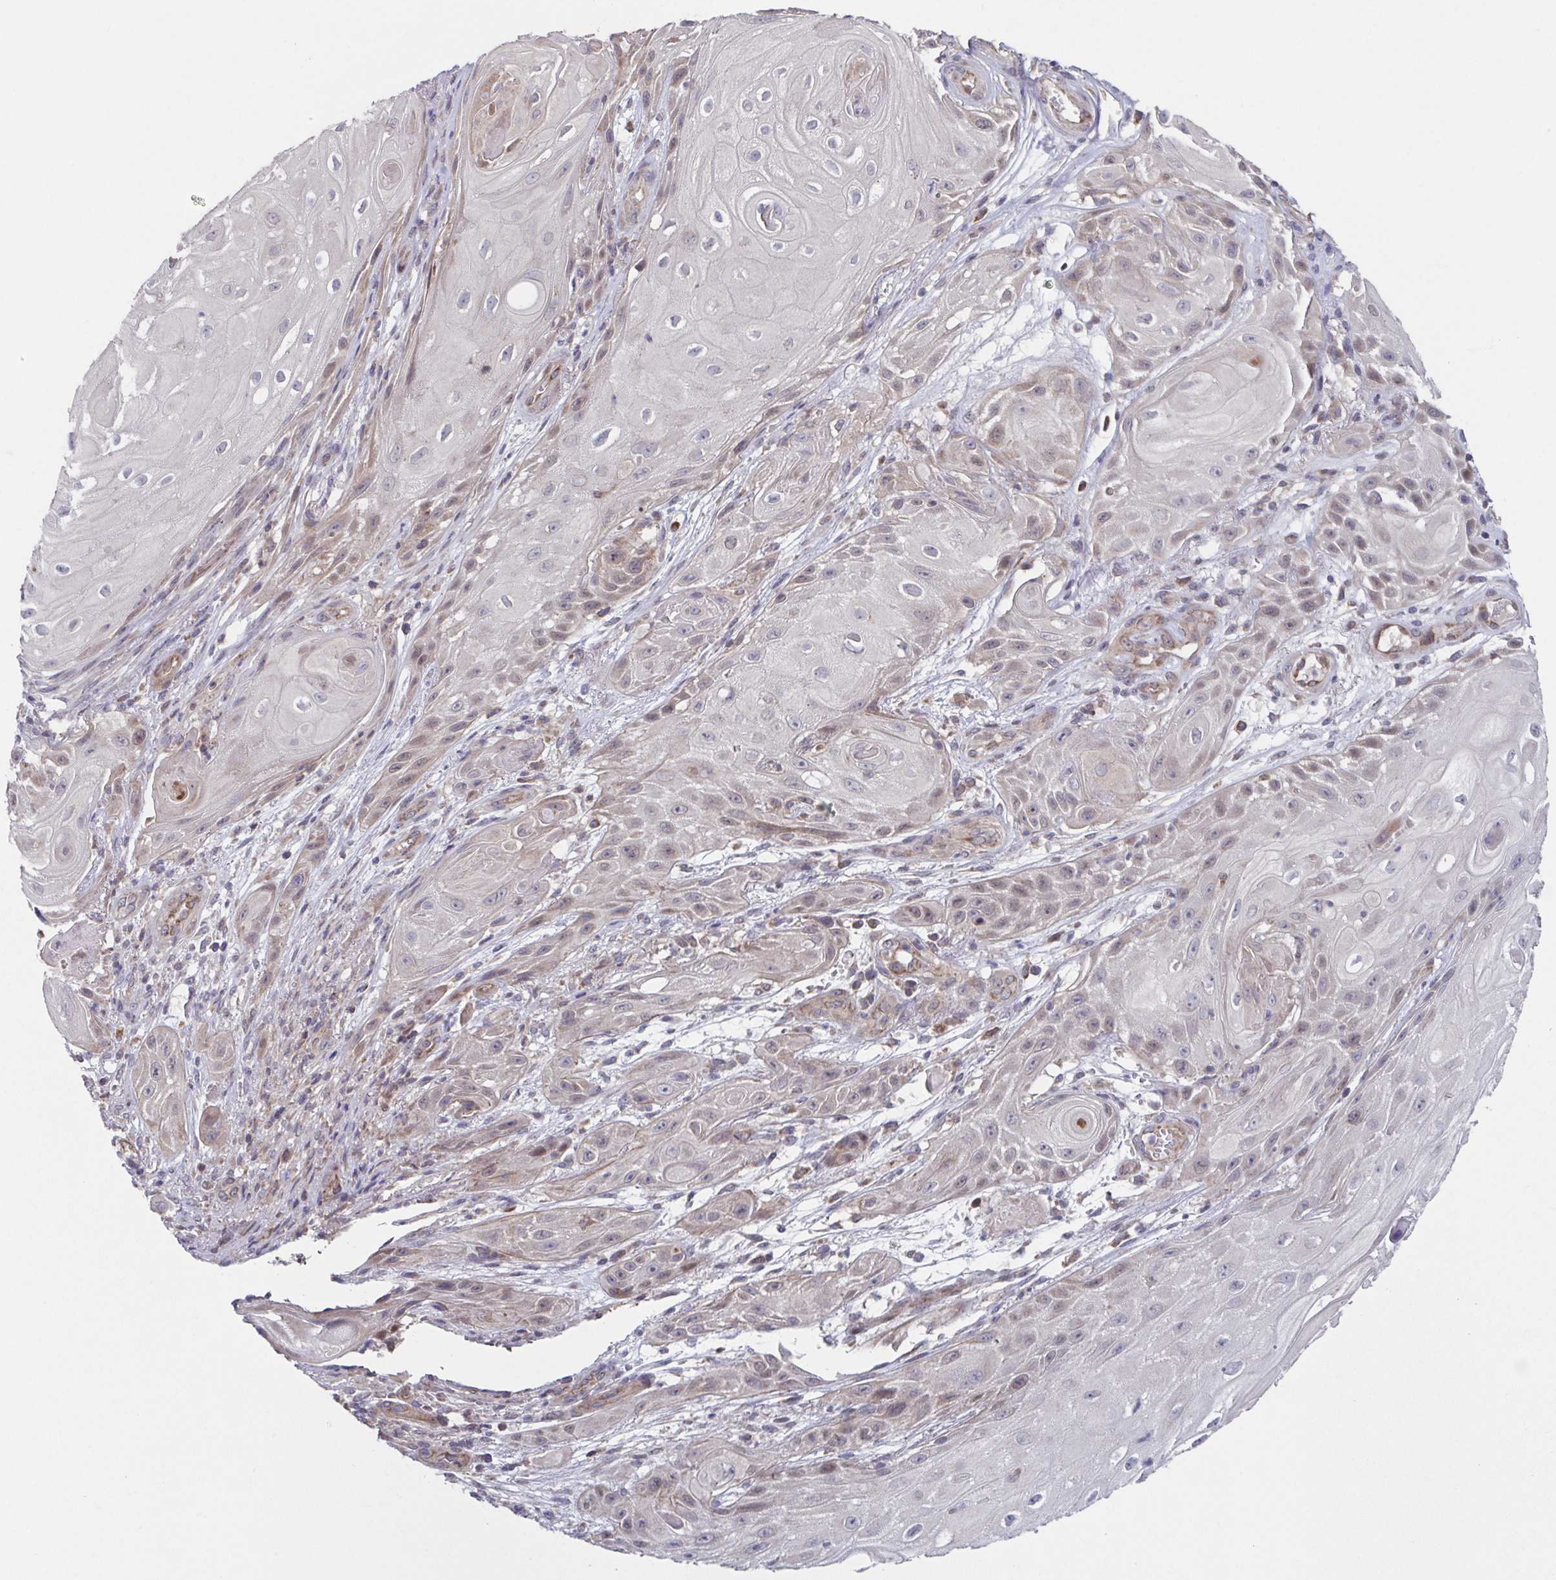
{"staining": {"intensity": "weak", "quantity": "<25%", "location": "cytoplasmic/membranous"}, "tissue": "skin cancer", "cell_type": "Tumor cells", "image_type": "cancer", "snomed": [{"axis": "morphology", "description": "Squamous cell carcinoma, NOS"}, {"axis": "topography", "description": "Skin"}], "caption": "The immunohistochemistry photomicrograph has no significant positivity in tumor cells of skin cancer (squamous cell carcinoma) tissue.", "gene": "TTC19", "patient": {"sex": "male", "age": 62}}